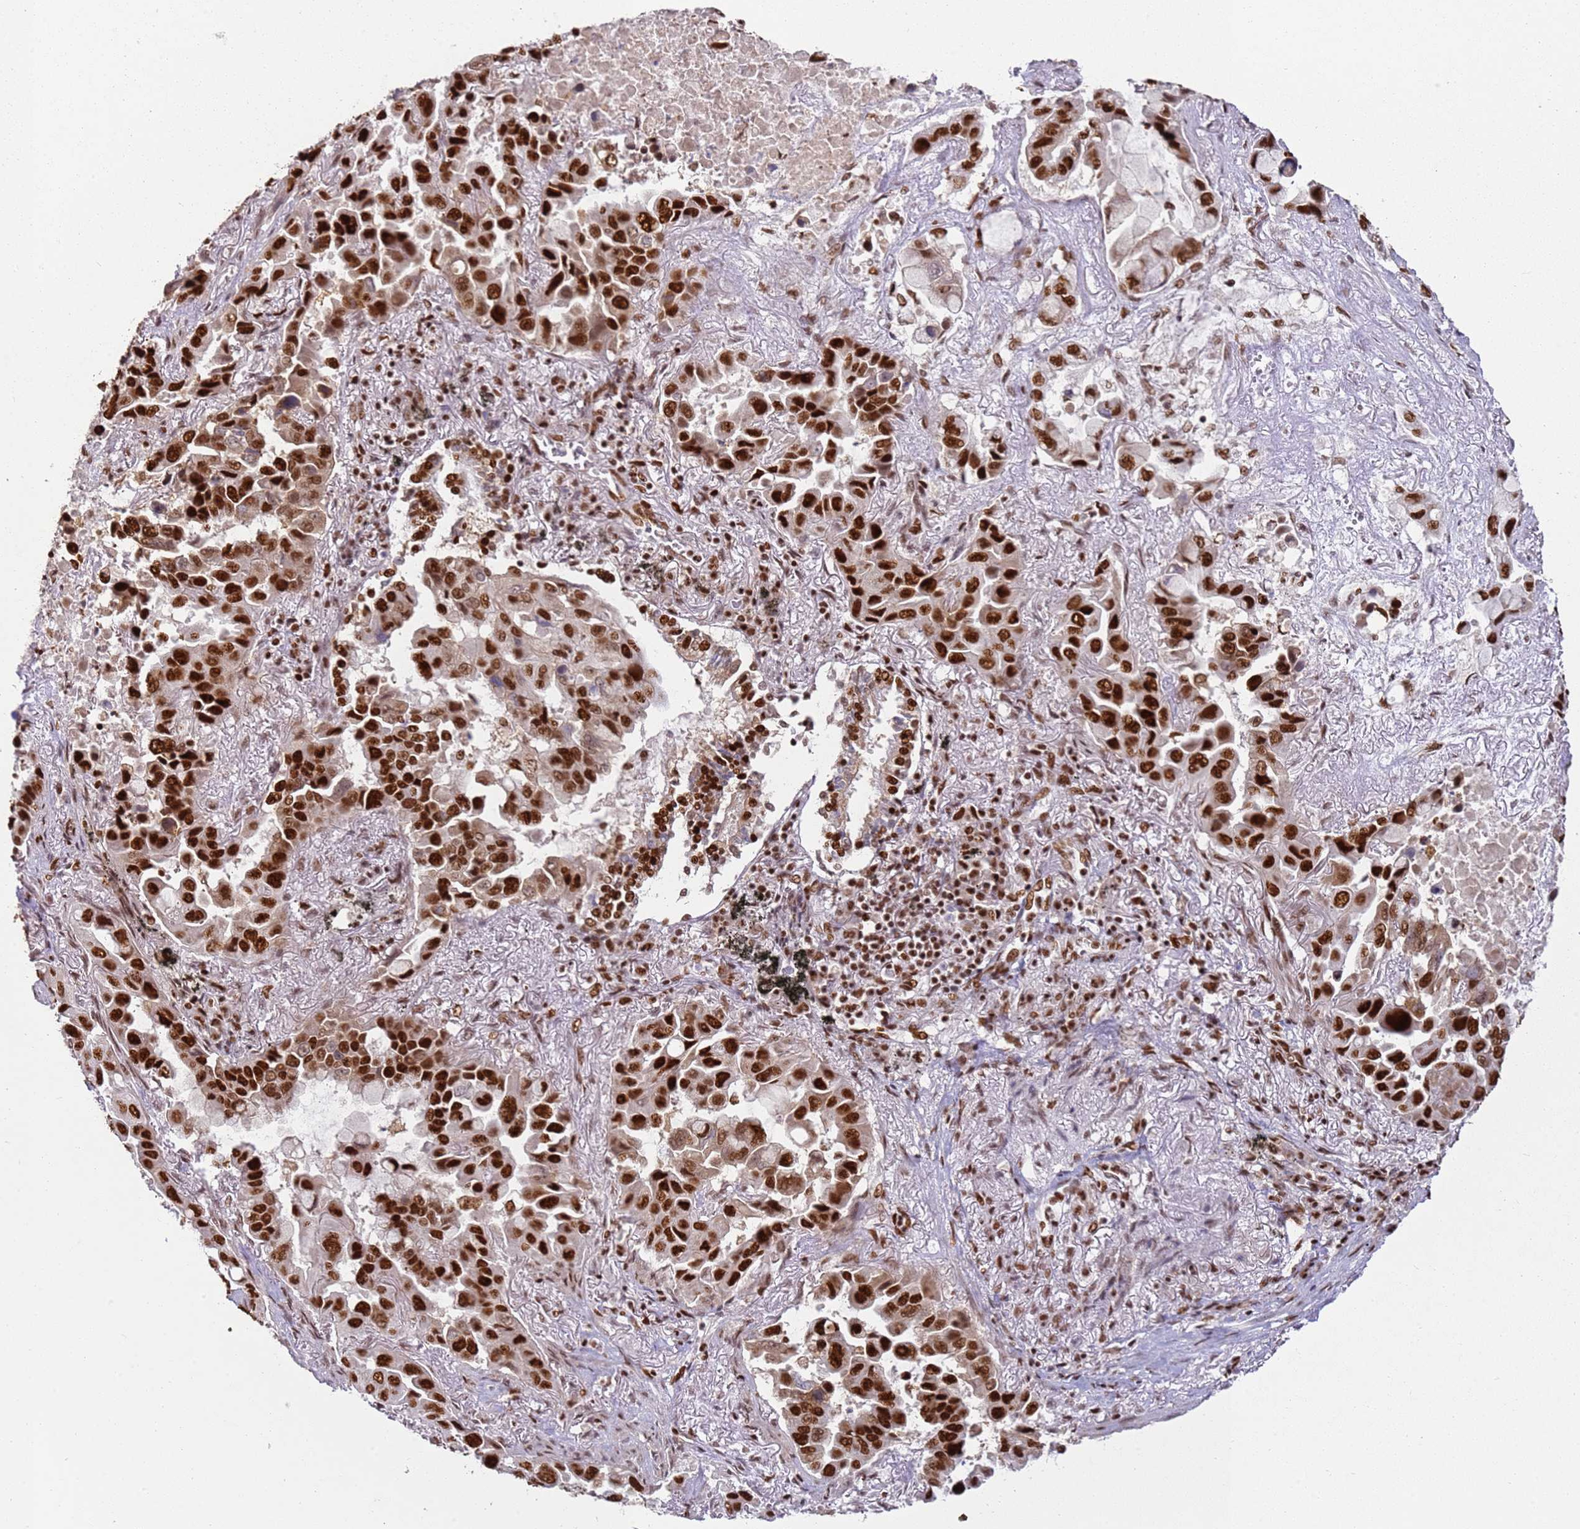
{"staining": {"intensity": "strong", "quantity": "25%-75%", "location": "cytoplasmic/membranous,nuclear"}, "tissue": "lung cancer", "cell_type": "Tumor cells", "image_type": "cancer", "snomed": [{"axis": "morphology", "description": "Adenocarcinoma, NOS"}, {"axis": "topography", "description": "Lung"}], "caption": "An image of human lung cancer stained for a protein exhibits strong cytoplasmic/membranous and nuclear brown staining in tumor cells.", "gene": "TENT4A", "patient": {"sex": "male", "age": 64}}